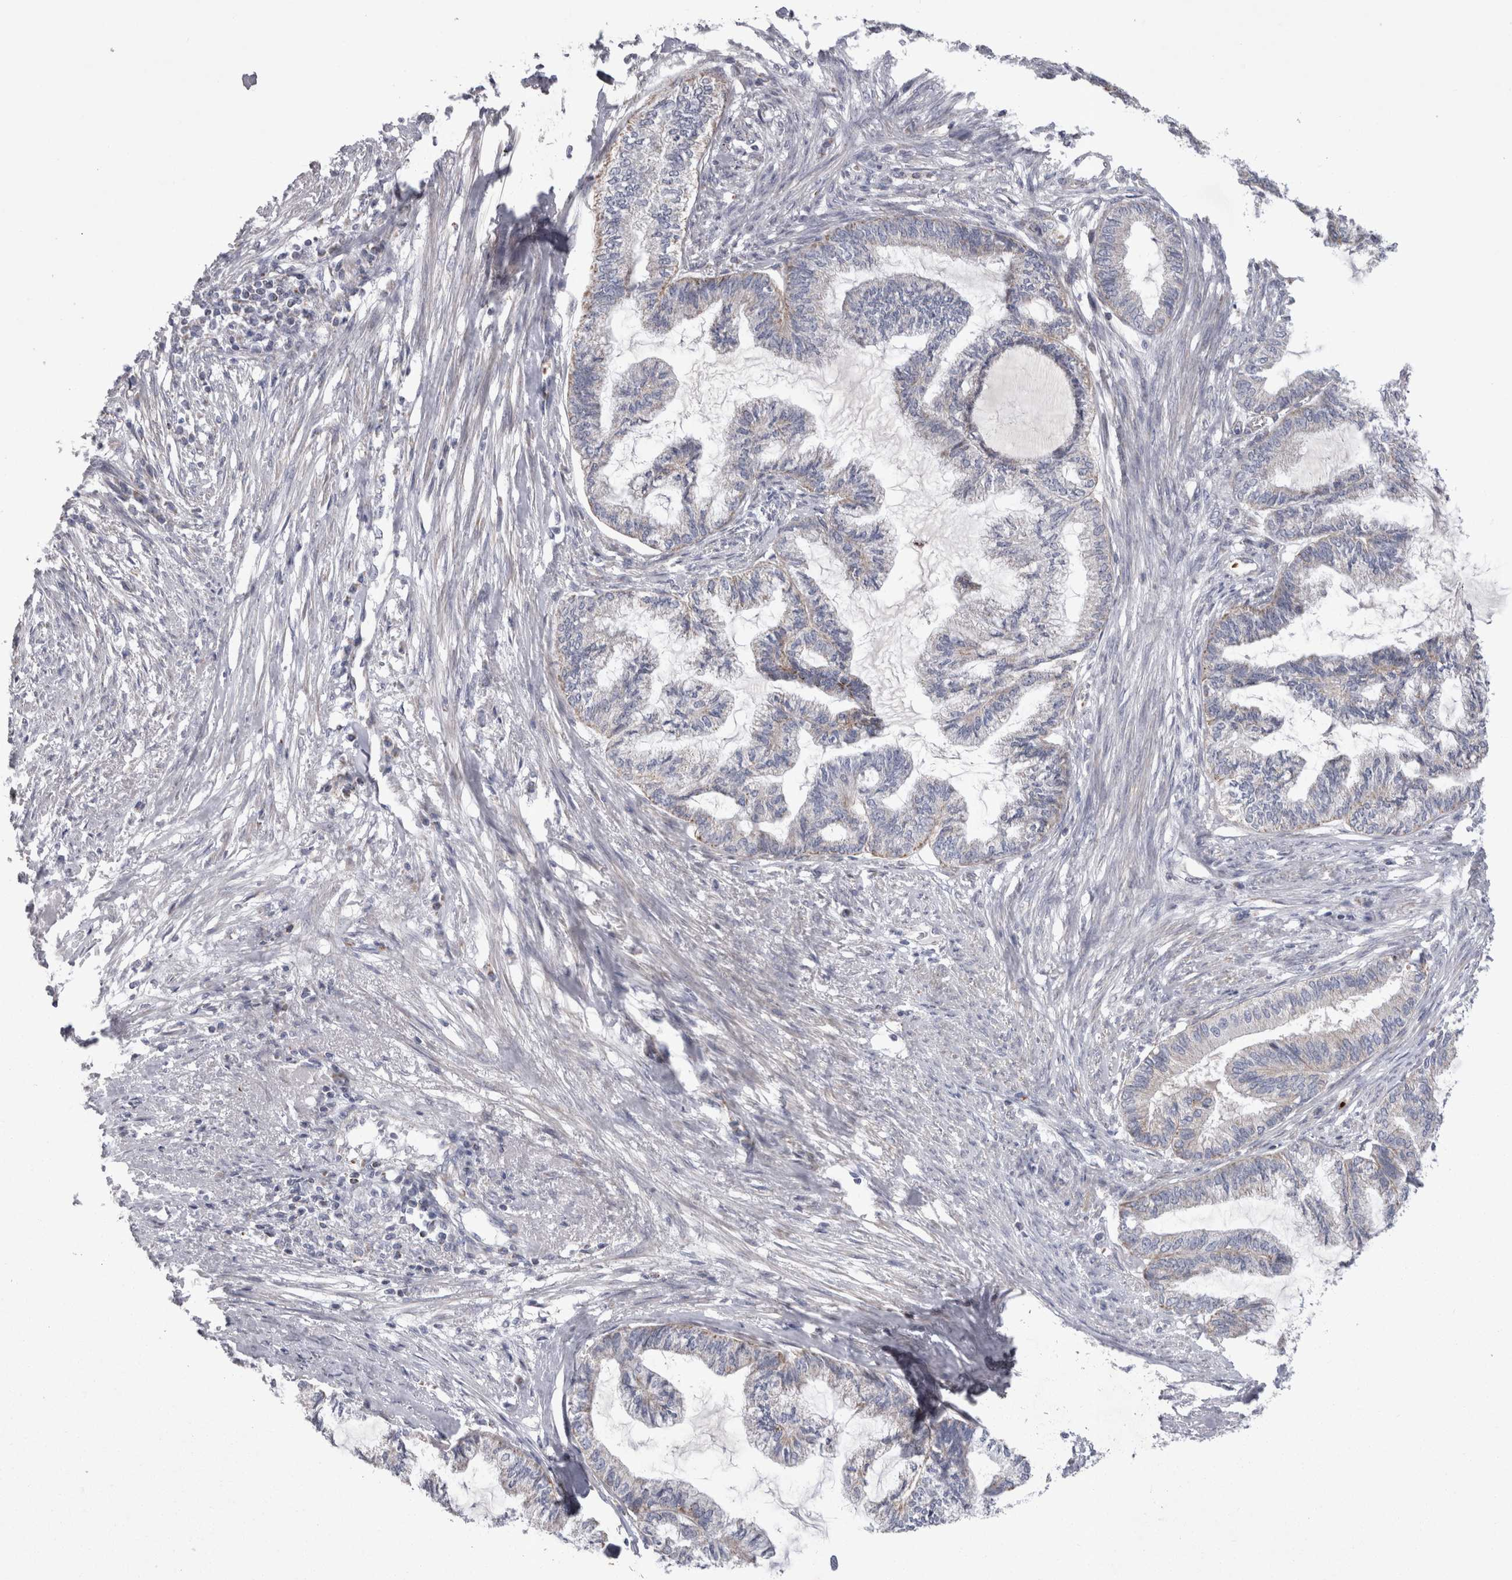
{"staining": {"intensity": "weak", "quantity": "<25%", "location": "cytoplasmic/membranous"}, "tissue": "endometrial cancer", "cell_type": "Tumor cells", "image_type": "cancer", "snomed": [{"axis": "morphology", "description": "Adenocarcinoma, NOS"}, {"axis": "topography", "description": "Endometrium"}], "caption": "This micrograph is of adenocarcinoma (endometrial) stained with immunohistochemistry (IHC) to label a protein in brown with the nuclei are counter-stained blue. There is no expression in tumor cells.", "gene": "HDHD3", "patient": {"sex": "female", "age": 86}}